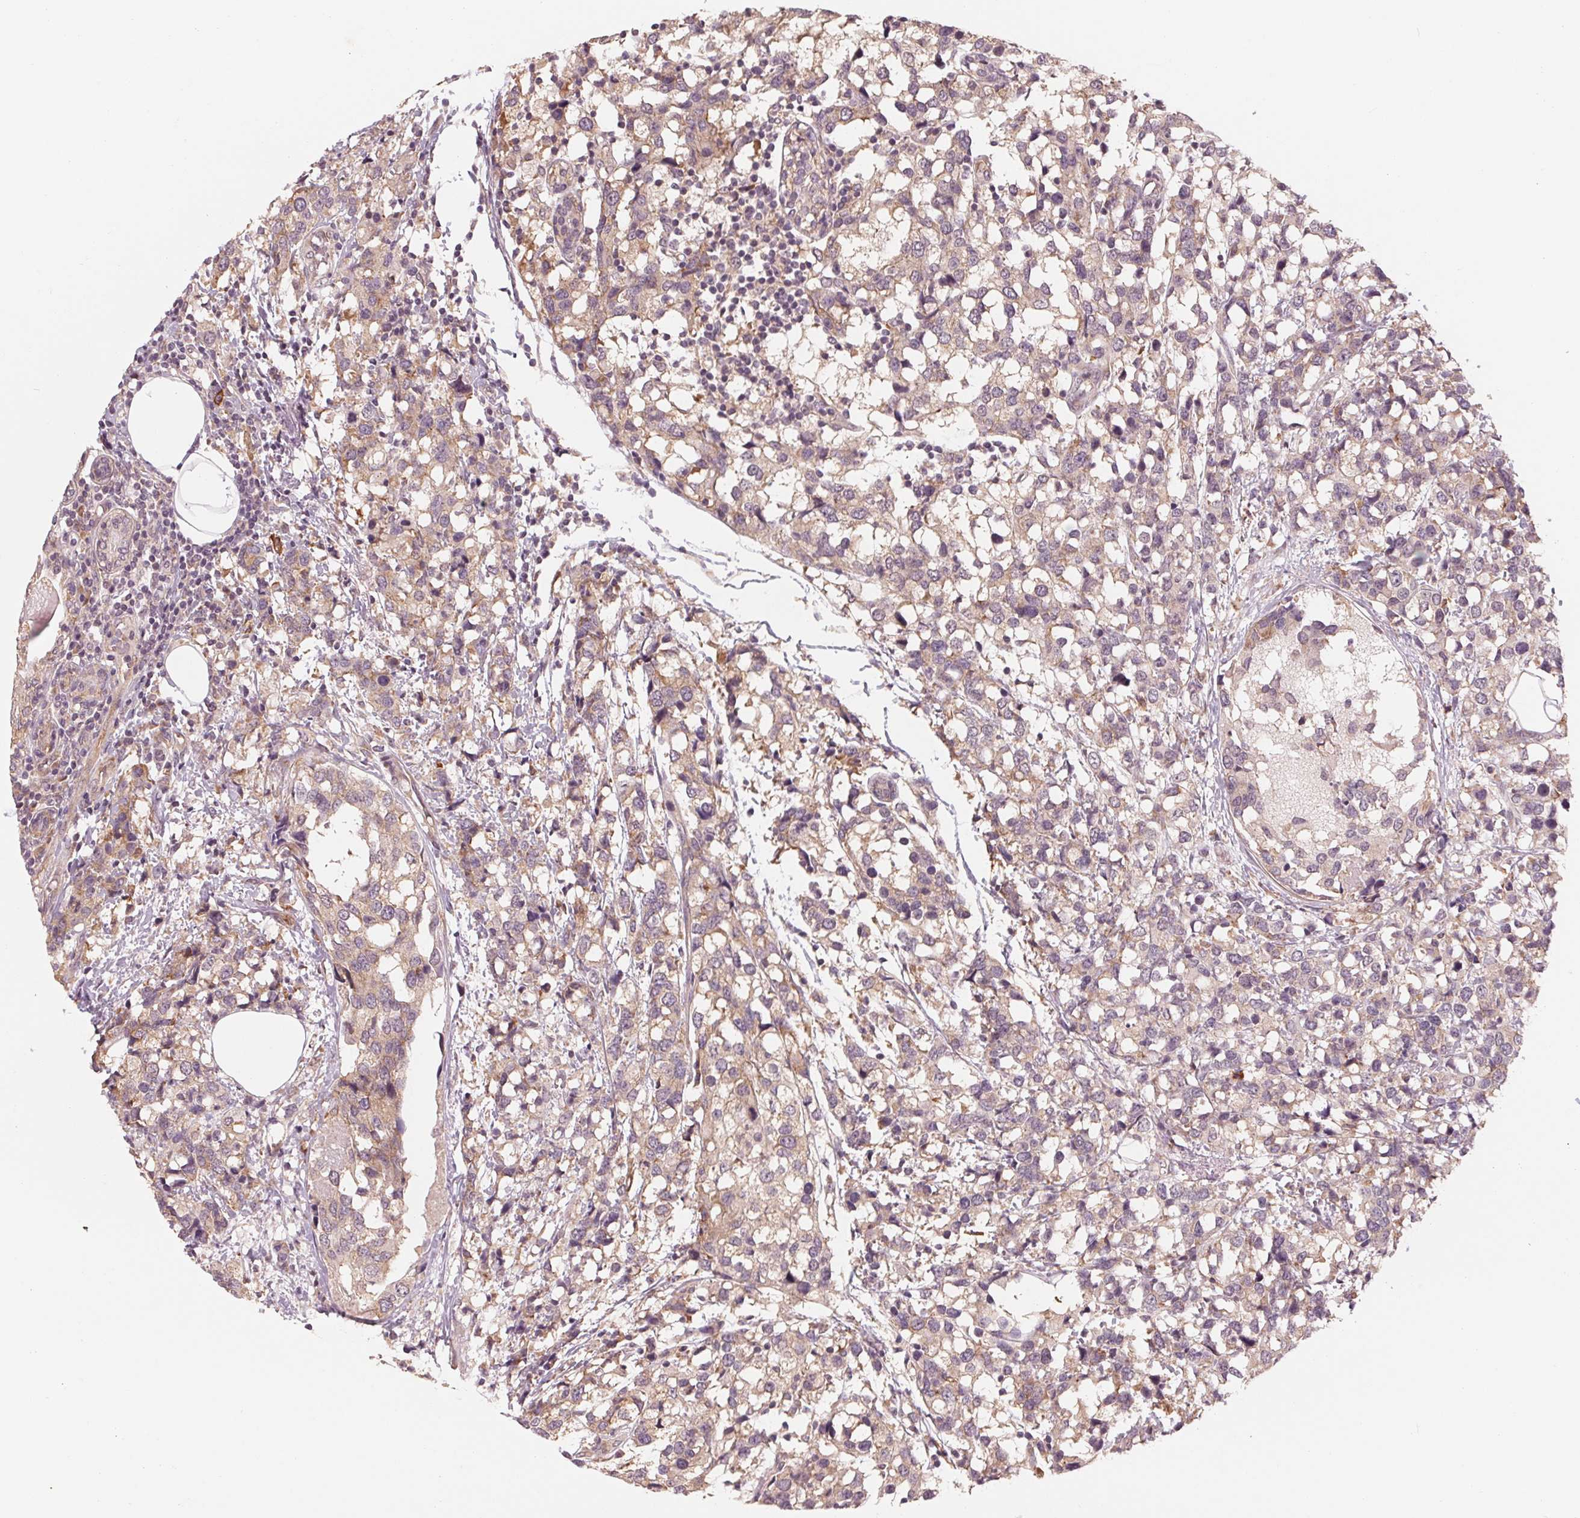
{"staining": {"intensity": "weak", "quantity": ">75%", "location": "cytoplasmic/membranous"}, "tissue": "breast cancer", "cell_type": "Tumor cells", "image_type": "cancer", "snomed": [{"axis": "morphology", "description": "Lobular carcinoma"}, {"axis": "topography", "description": "Breast"}], "caption": "Immunohistochemistry (IHC) (DAB (3,3'-diaminobenzidine)) staining of breast cancer (lobular carcinoma) demonstrates weak cytoplasmic/membranous protein positivity in approximately >75% of tumor cells. The staining was performed using DAB (3,3'-diaminobenzidine) to visualize the protein expression in brown, while the nuclei were stained in blue with hematoxylin (Magnification: 20x).", "gene": "GIGYF2", "patient": {"sex": "female", "age": 59}}